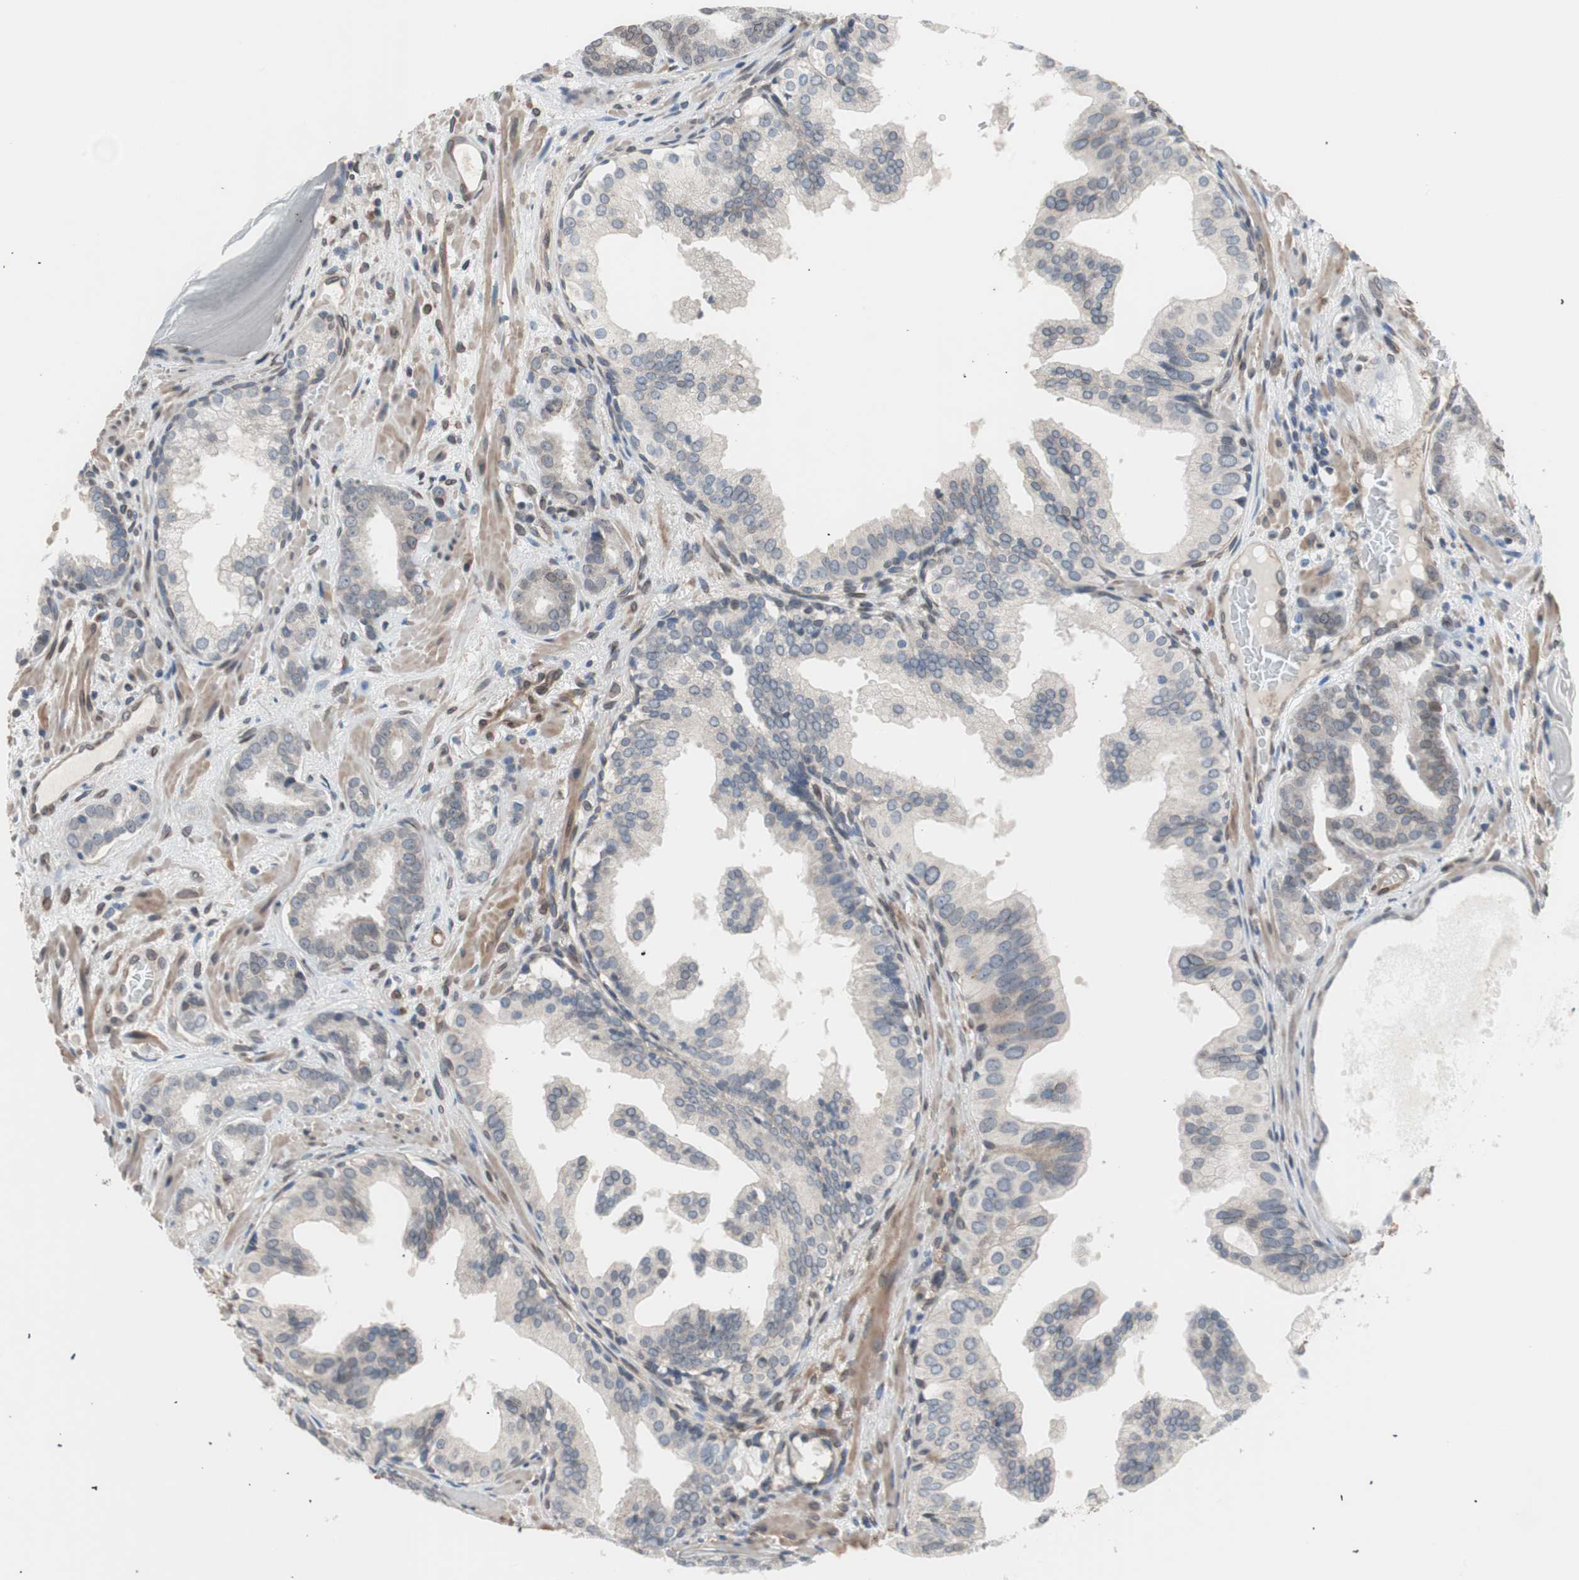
{"staining": {"intensity": "weak", "quantity": "<25%", "location": "cytoplasmic/membranous,nuclear"}, "tissue": "prostate cancer", "cell_type": "Tumor cells", "image_type": "cancer", "snomed": [{"axis": "morphology", "description": "Adenocarcinoma, Low grade"}, {"axis": "topography", "description": "Prostate"}], "caption": "This photomicrograph is of prostate low-grade adenocarcinoma stained with immunohistochemistry (IHC) to label a protein in brown with the nuclei are counter-stained blue. There is no positivity in tumor cells.", "gene": "ARNT2", "patient": {"sex": "male", "age": 63}}